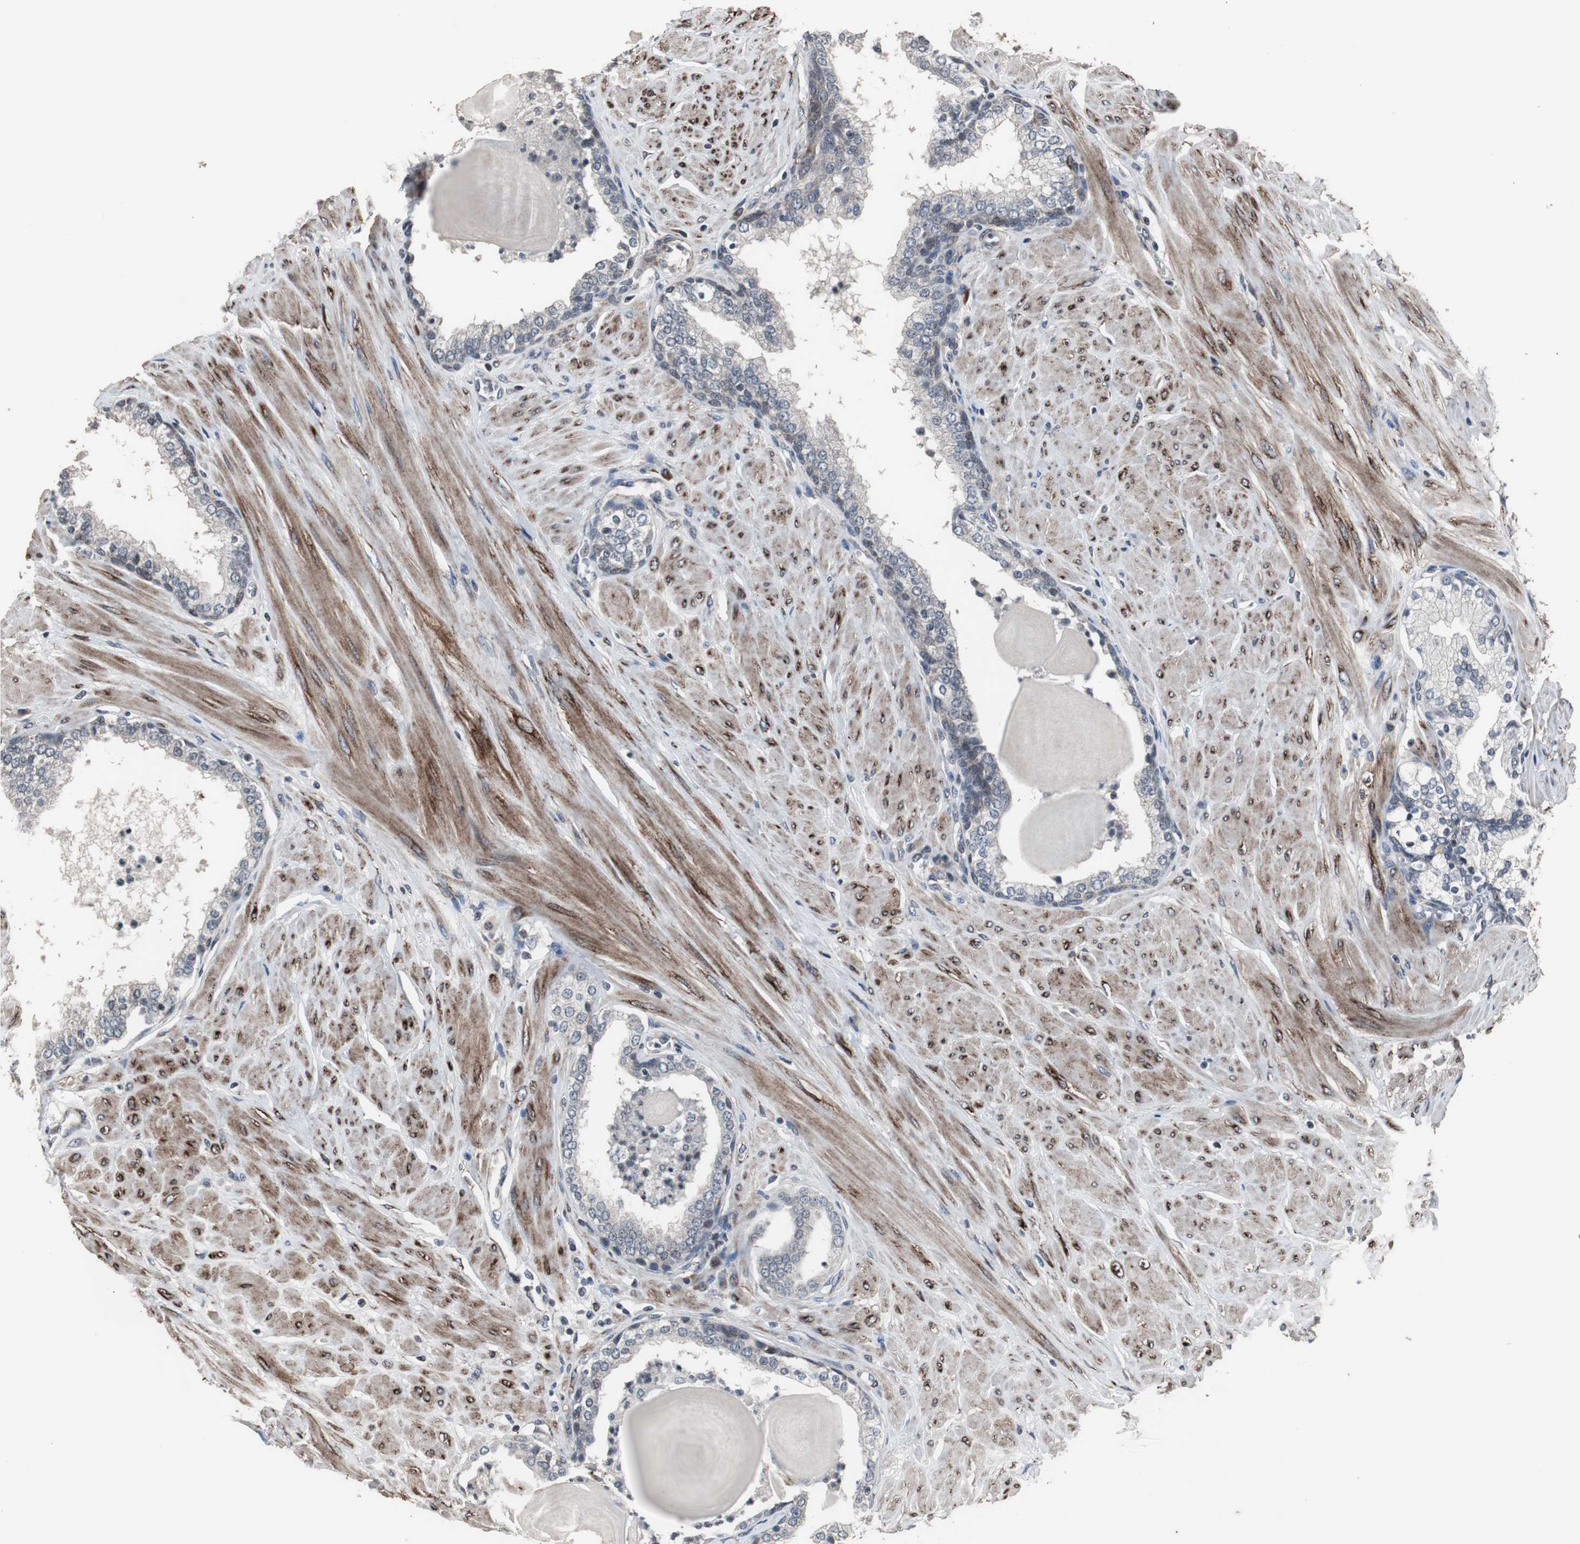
{"staining": {"intensity": "weak", "quantity": ">75%", "location": "cytoplasmic/membranous"}, "tissue": "prostate", "cell_type": "Glandular cells", "image_type": "normal", "snomed": [{"axis": "morphology", "description": "Normal tissue, NOS"}, {"axis": "topography", "description": "Prostate"}], "caption": "Immunohistochemistry of unremarkable human prostate displays low levels of weak cytoplasmic/membranous staining in approximately >75% of glandular cells. (brown staining indicates protein expression, while blue staining denotes nuclei).", "gene": "CRADD", "patient": {"sex": "male", "age": 51}}